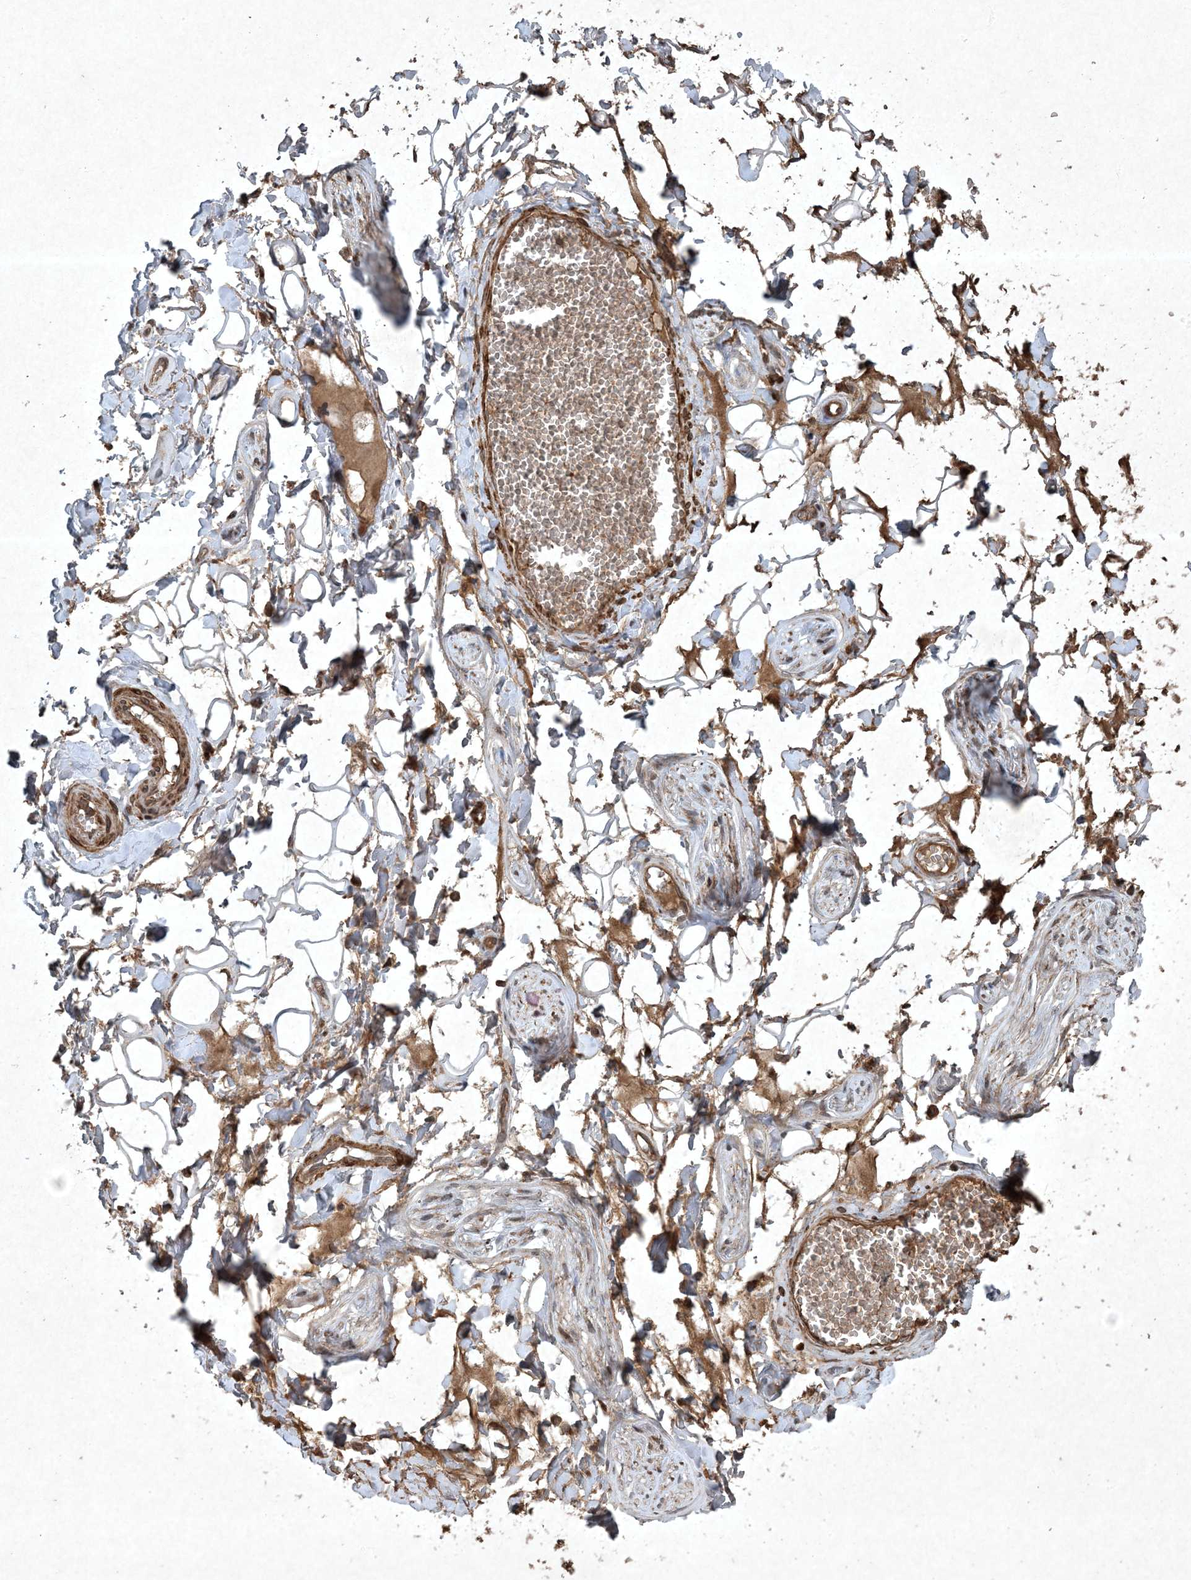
{"staining": {"intensity": "moderate", "quantity": ">75%", "location": "cytoplasmic/membranous"}, "tissue": "adipose tissue", "cell_type": "Adipocytes", "image_type": "normal", "snomed": [{"axis": "morphology", "description": "Normal tissue, NOS"}, {"axis": "morphology", "description": "Inflammation, NOS"}, {"axis": "topography", "description": "Salivary gland"}, {"axis": "topography", "description": "Peripheral nerve tissue"}], "caption": "Immunohistochemistry histopathology image of unremarkable adipose tissue: human adipose tissue stained using IHC displays medium levels of moderate protein expression localized specifically in the cytoplasmic/membranous of adipocytes, appearing as a cytoplasmic/membranous brown color.", "gene": "GNG5", "patient": {"sex": "female", "age": 75}}